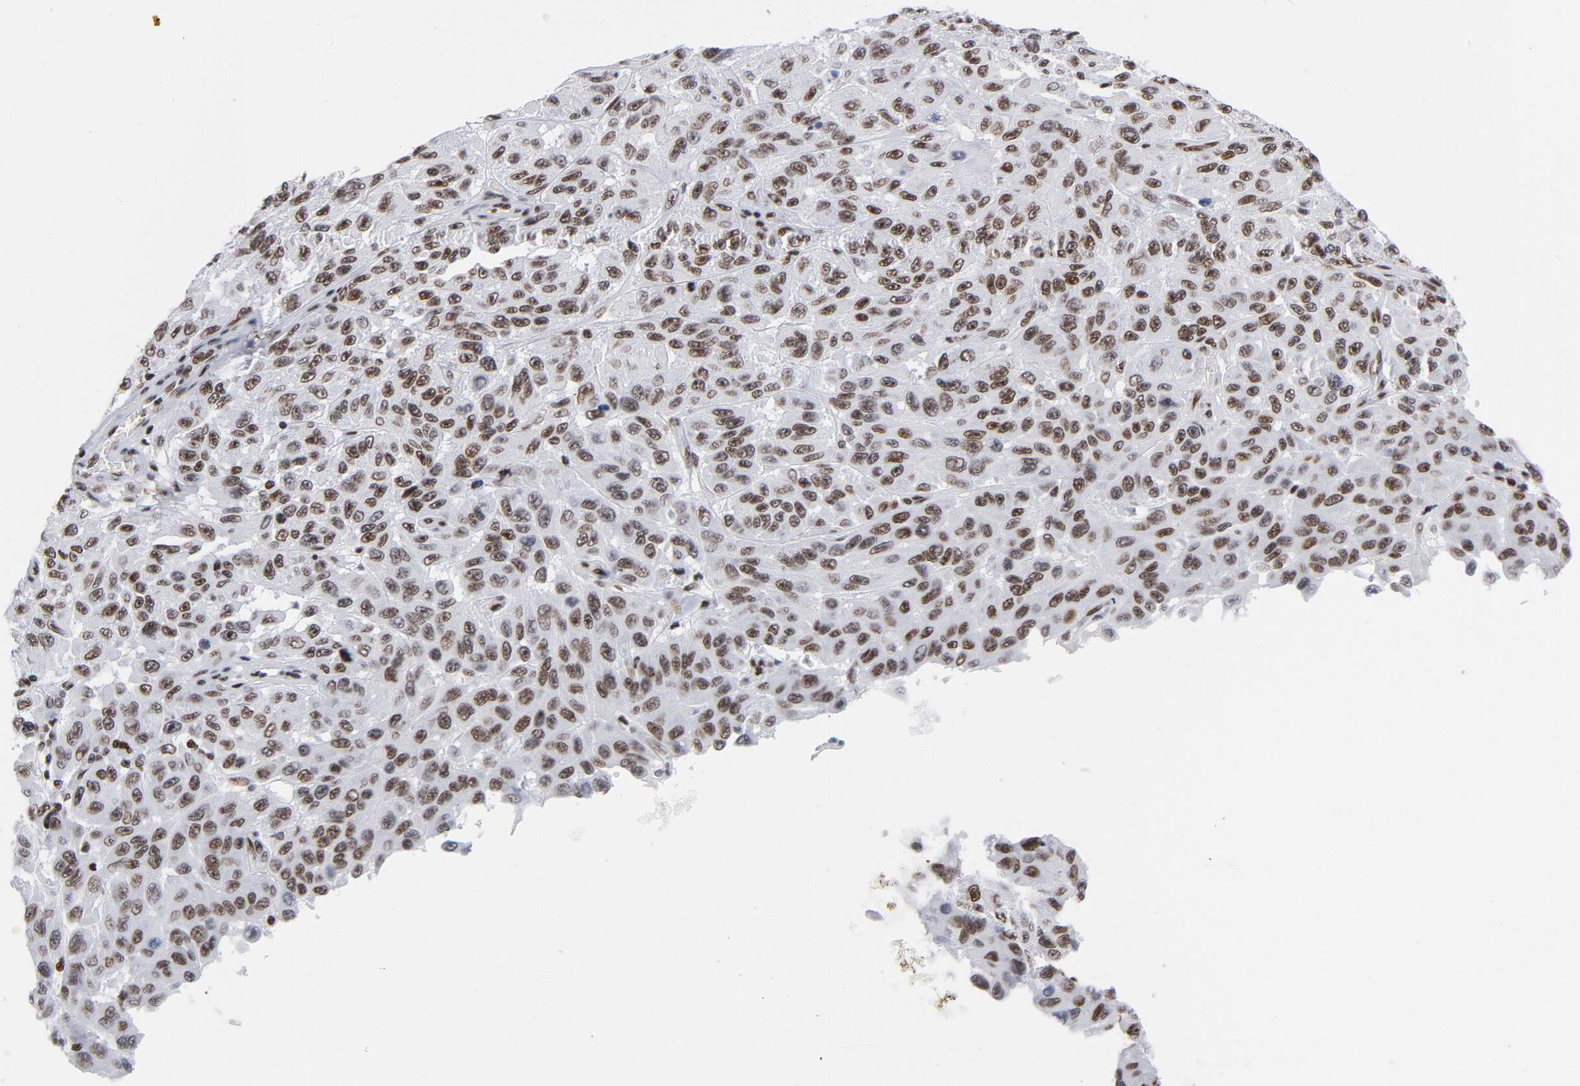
{"staining": {"intensity": "moderate", "quantity": ">75%", "location": "nuclear"}, "tissue": "melanoma", "cell_type": "Tumor cells", "image_type": "cancer", "snomed": [{"axis": "morphology", "description": "Malignant melanoma, NOS"}, {"axis": "topography", "description": "Skin"}], "caption": "High-power microscopy captured an IHC photomicrograph of malignant melanoma, revealing moderate nuclear positivity in about >75% of tumor cells. Using DAB (3,3'-diaminobenzidine) (brown) and hematoxylin (blue) stains, captured at high magnification using brightfield microscopy.", "gene": "TOP2B", "patient": {"sex": "male", "age": 30}}